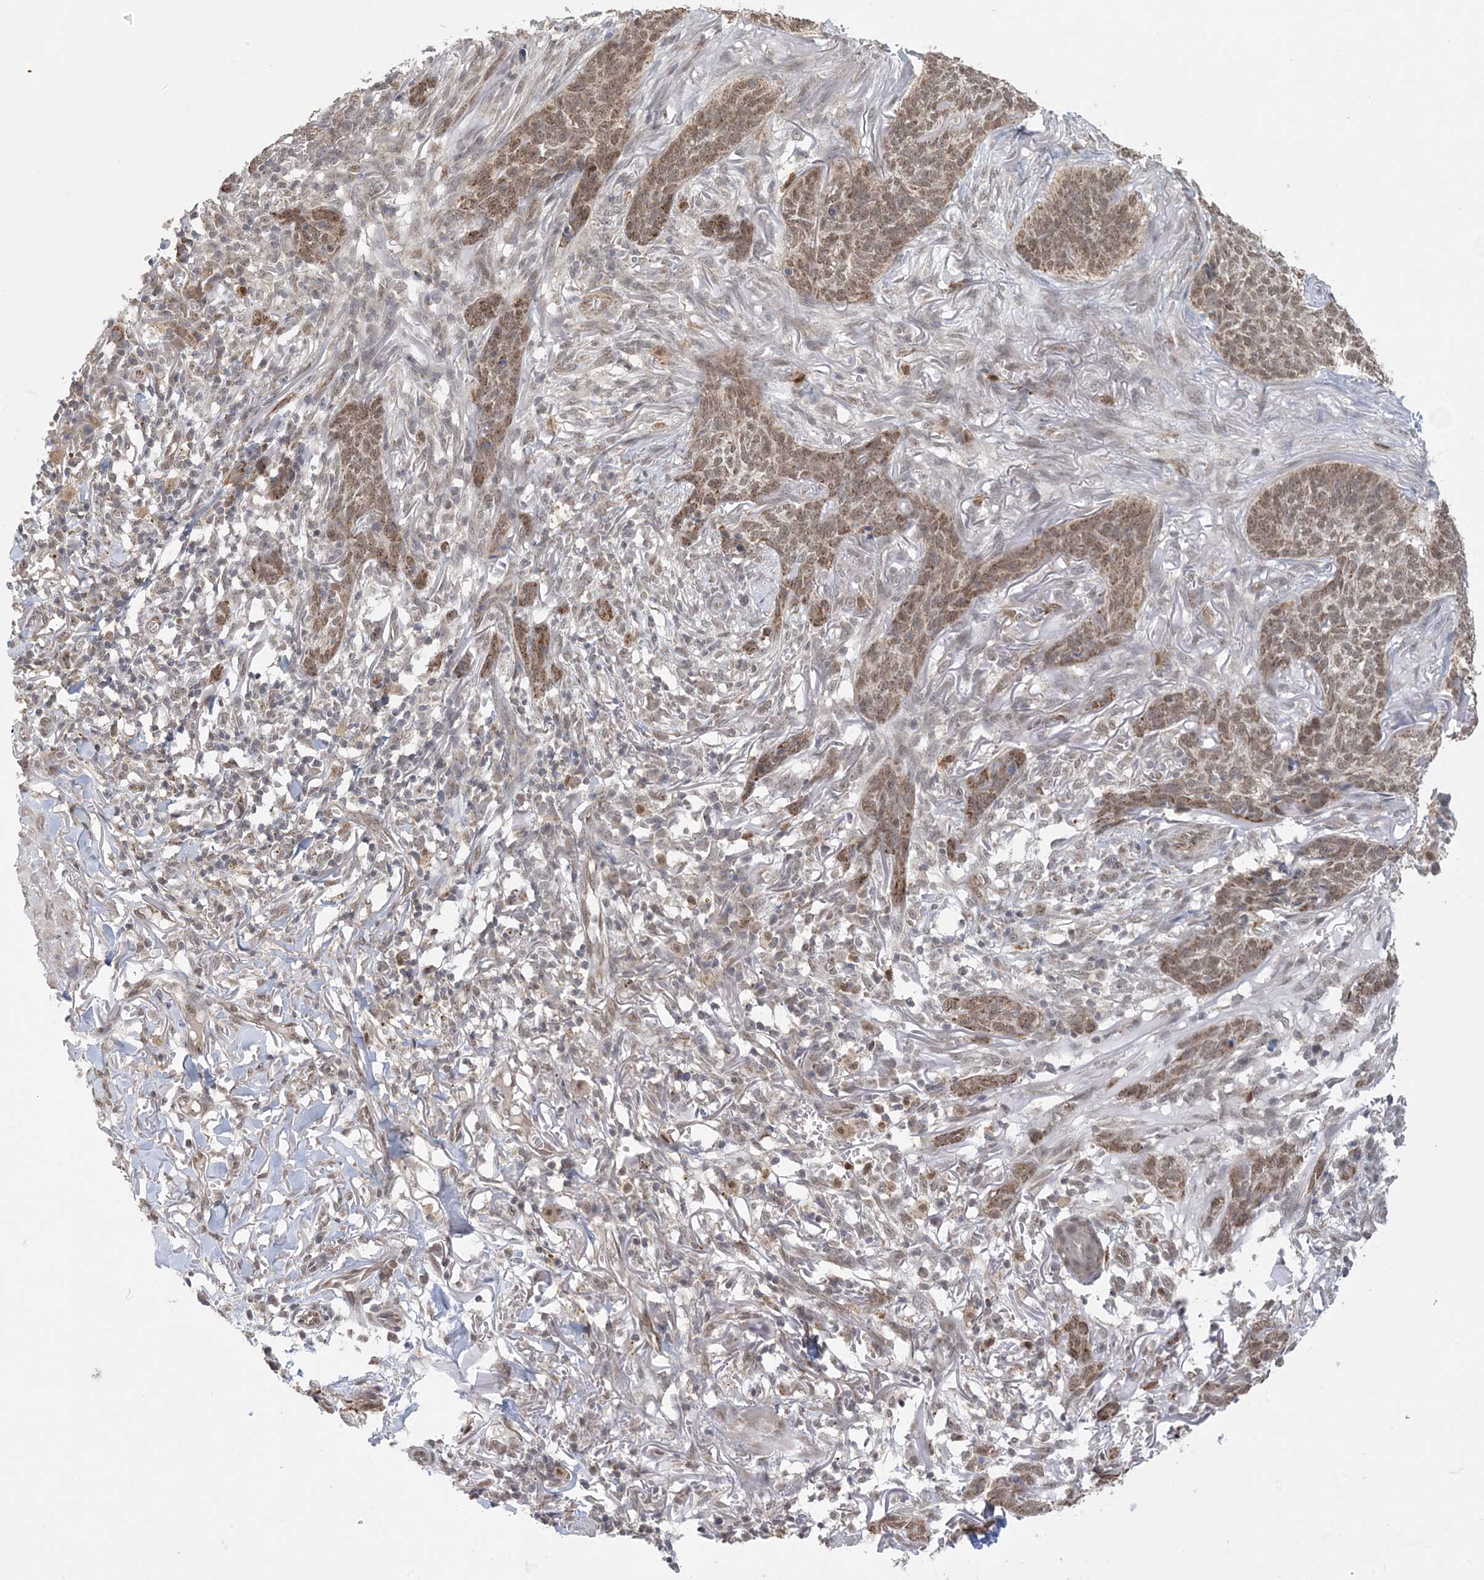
{"staining": {"intensity": "moderate", "quantity": ">75%", "location": "cytoplasmic/membranous,nuclear"}, "tissue": "skin cancer", "cell_type": "Tumor cells", "image_type": "cancer", "snomed": [{"axis": "morphology", "description": "Basal cell carcinoma"}, {"axis": "topography", "description": "Skin"}], "caption": "There is medium levels of moderate cytoplasmic/membranous and nuclear expression in tumor cells of skin basal cell carcinoma, as demonstrated by immunohistochemical staining (brown color).", "gene": "TRMT10C", "patient": {"sex": "male", "age": 85}}